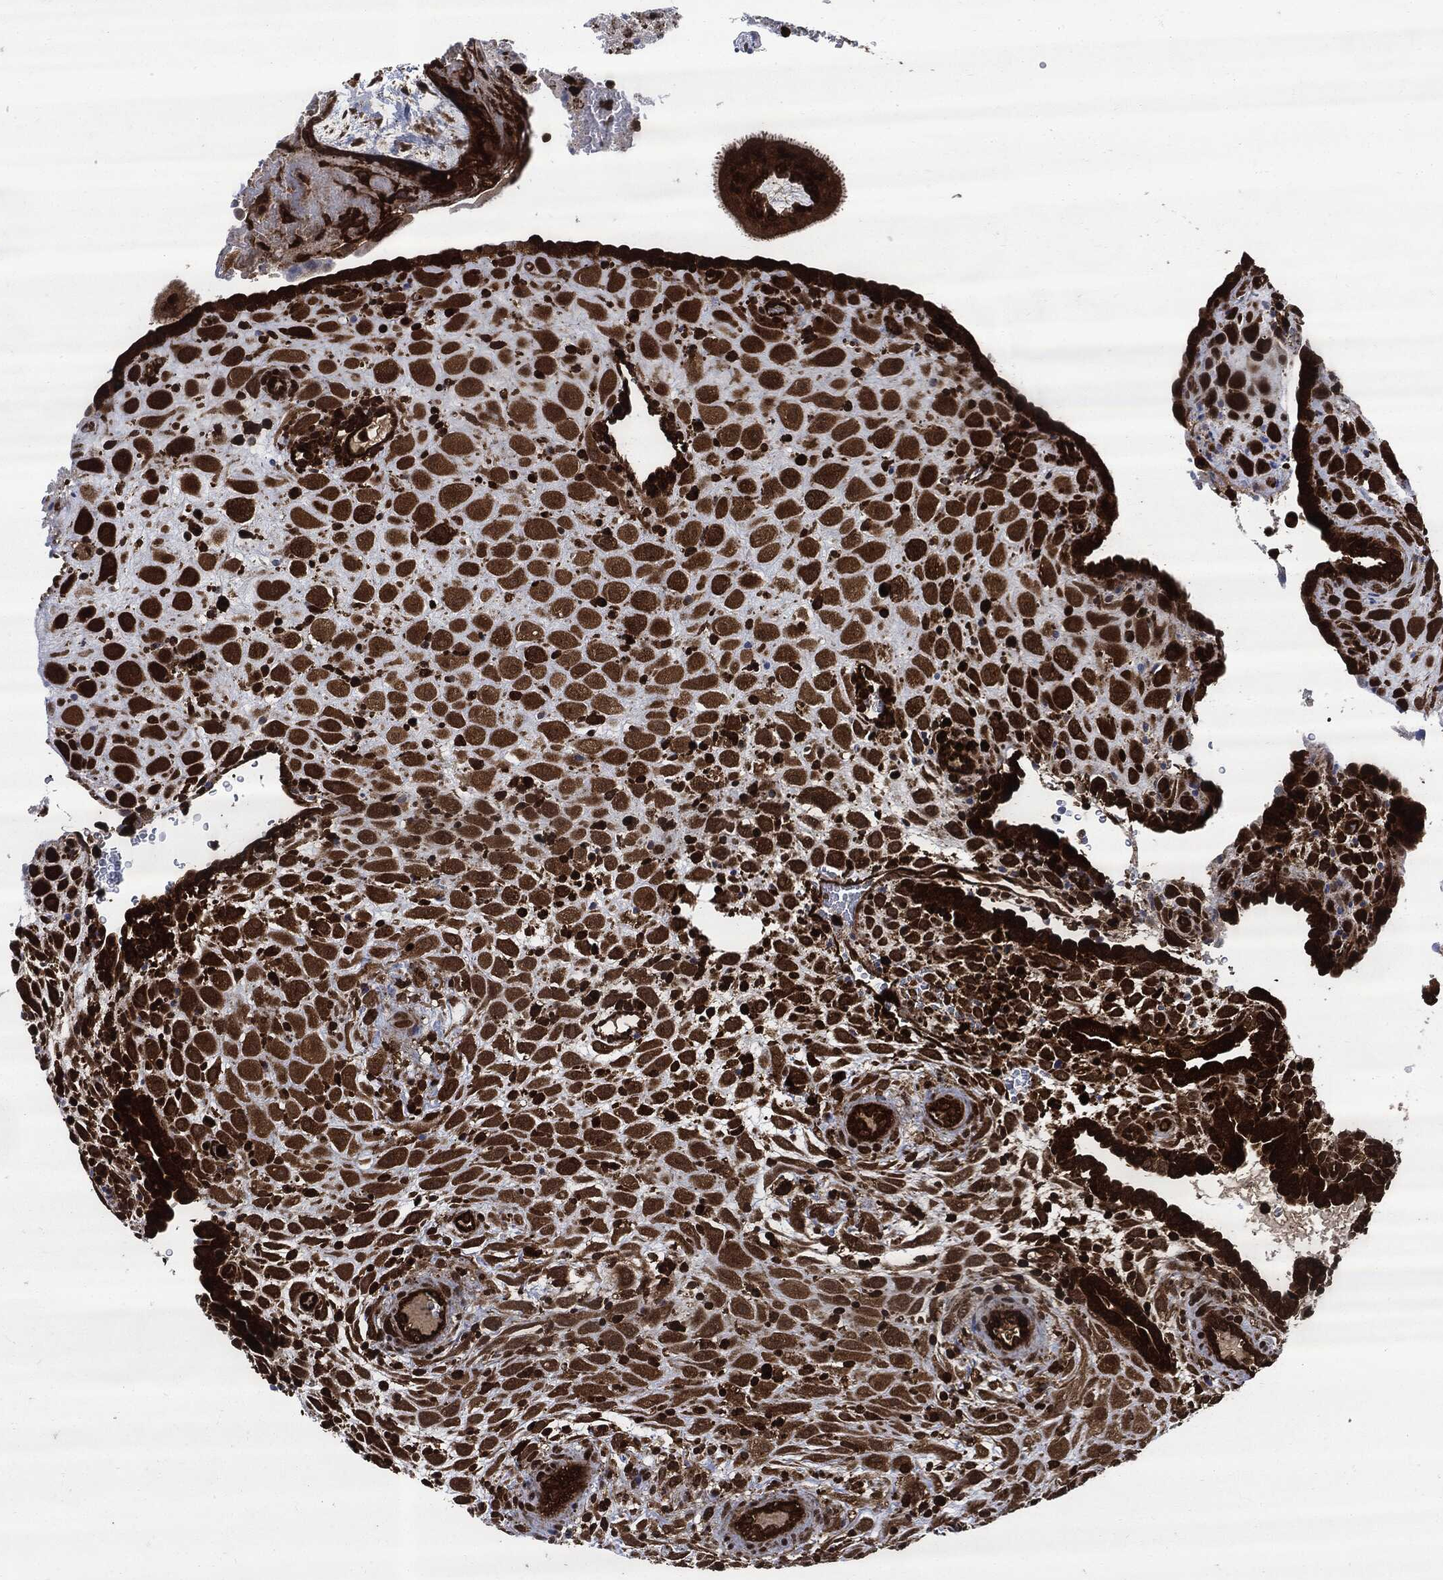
{"staining": {"intensity": "strong", "quantity": ">75%", "location": "cytoplasmic/membranous"}, "tissue": "placenta", "cell_type": "Decidual cells", "image_type": "normal", "snomed": [{"axis": "morphology", "description": "Normal tissue, NOS"}, {"axis": "topography", "description": "Placenta"}], "caption": "Placenta stained with a brown dye displays strong cytoplasmic/membranous positive staining in about >75% of decidual cells.", "gene": "YWHAB", "patient": {"sex": "female", "age": 19}}